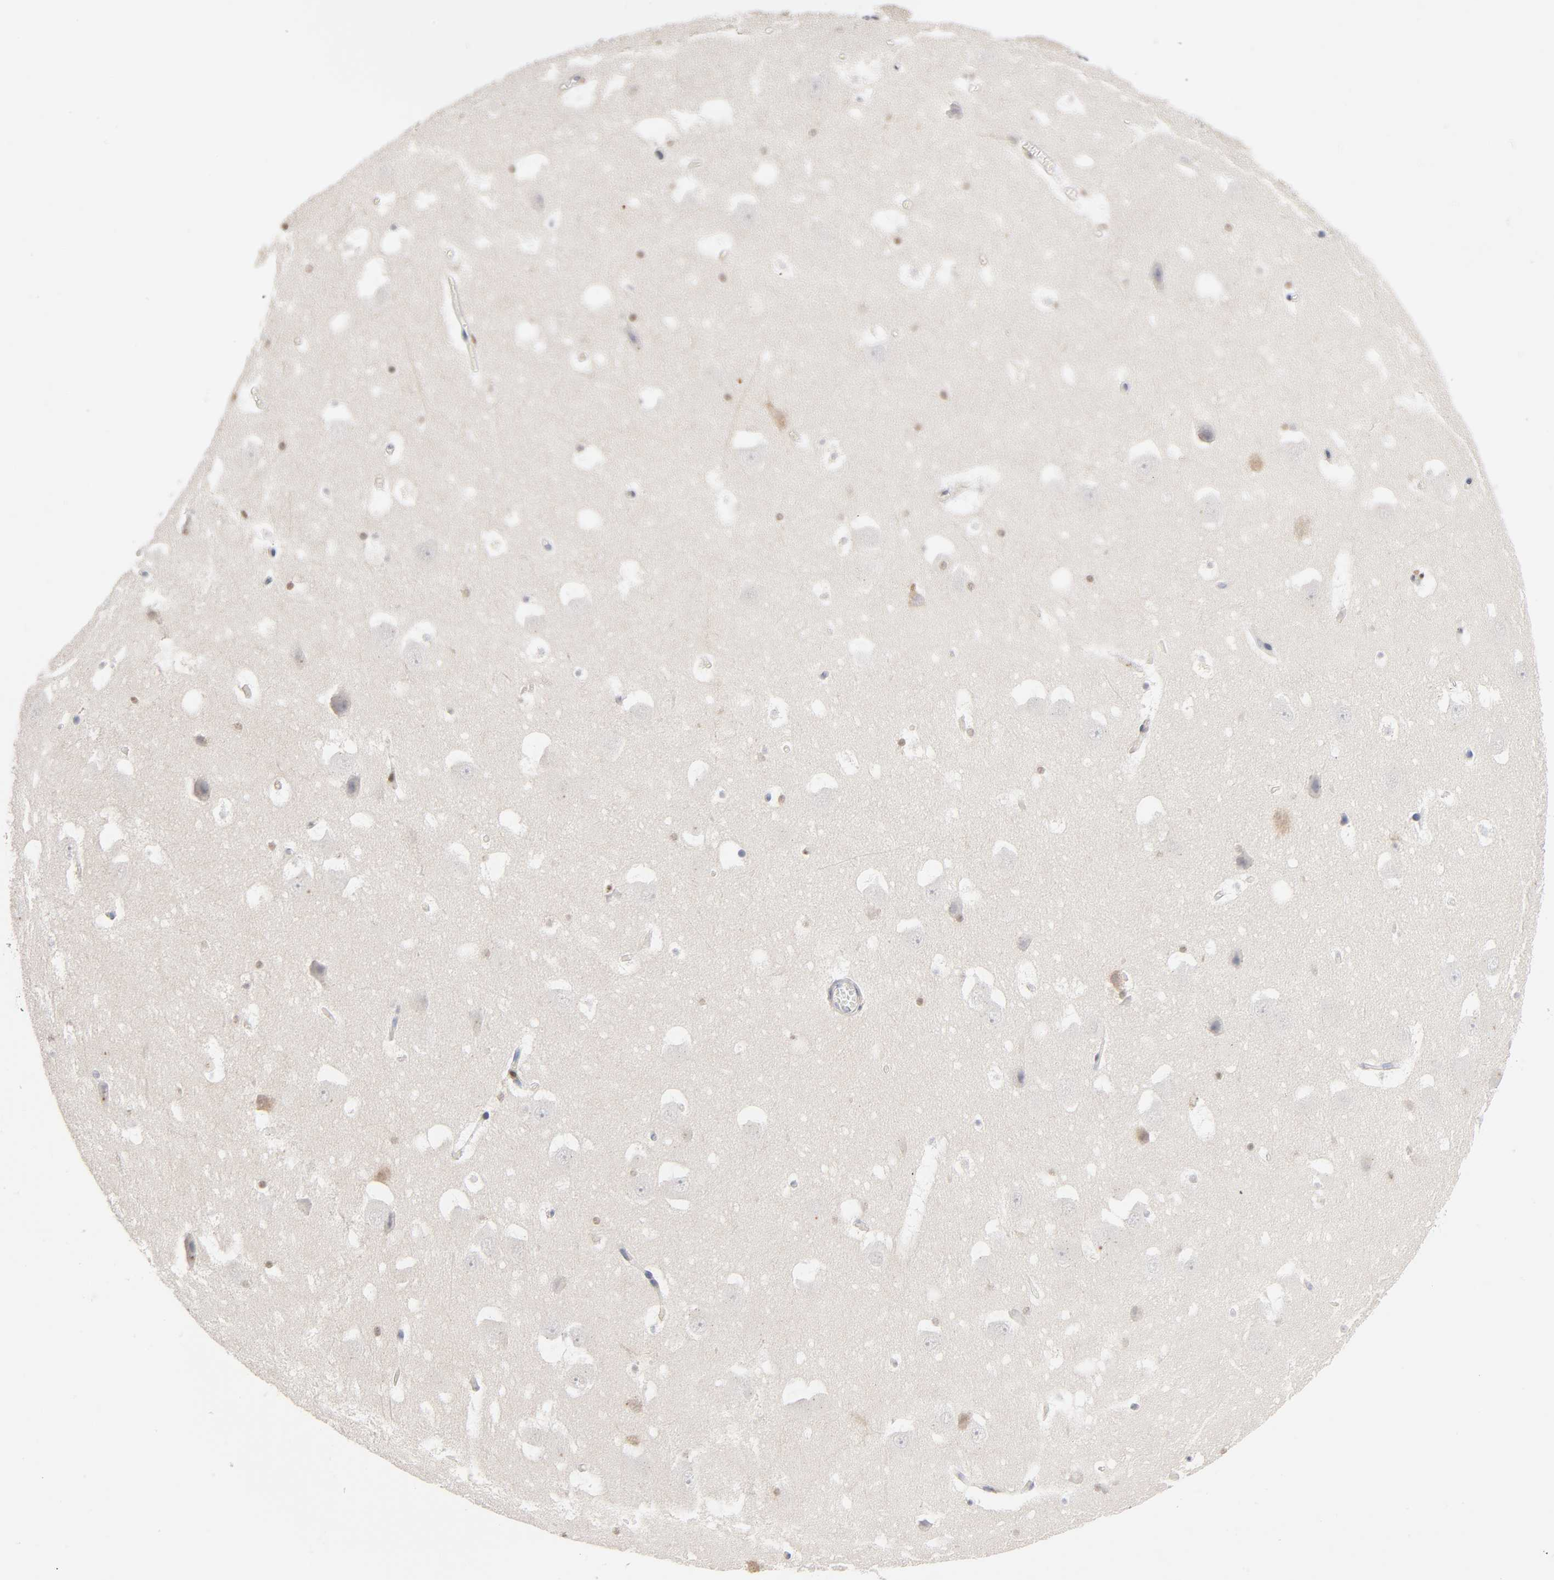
{"staining": {"intensity": "negative", "quantity": "none", "location": "none"}, "tissue": "hippocampus", "cell_type": "Glial cells", "image_type": "normal", "snomed": [{"axis": "morphology", "description": "Normal tissue, NOS"}, {"axis": "topography", "description": "Hippocampus"}], "caption": "A micrograph of hippocampus stained for a protein reveals no brown staining in glial cells. (DAB (3,3'-diaminobenzidine) IHC with hematoxylin counter stain).", "gene": "RUNX1", "patient": {"sex": "male", "age": 45}}